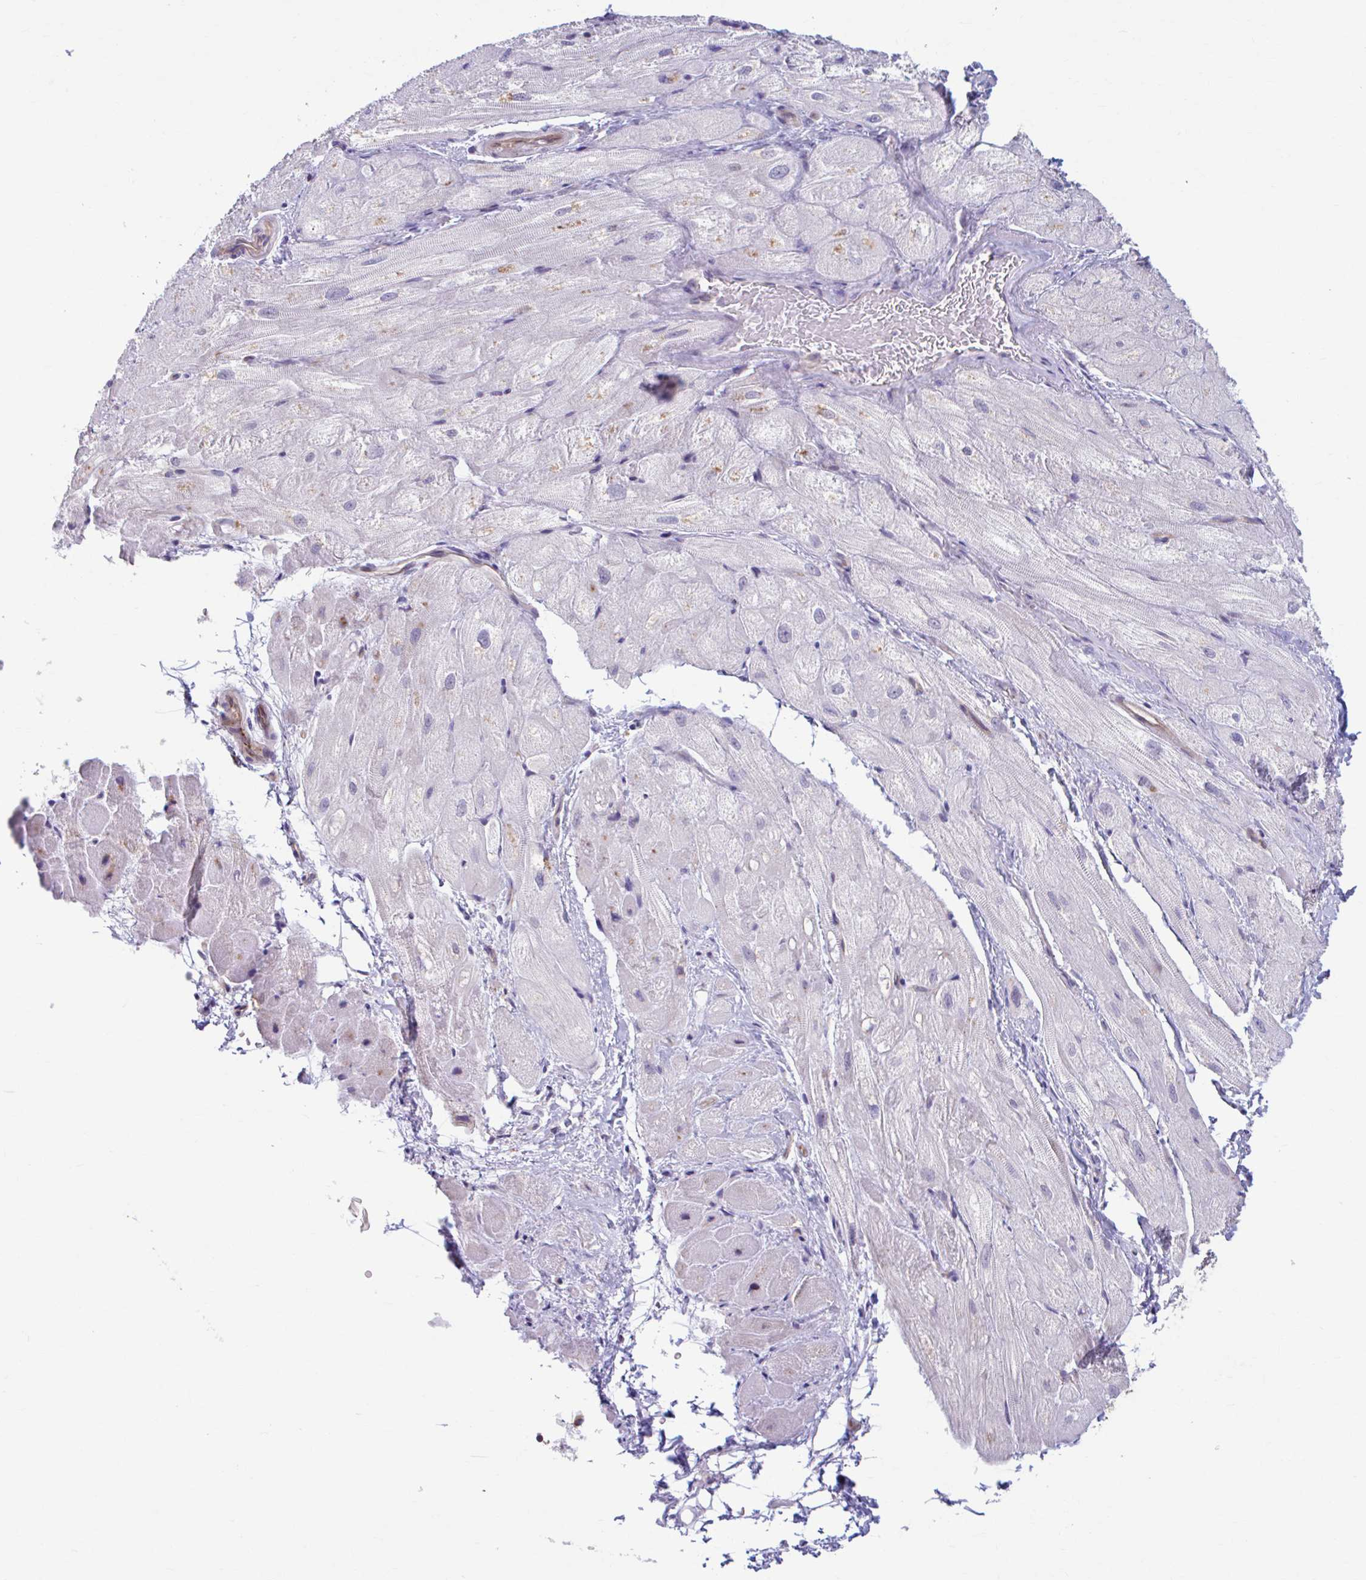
{"staining": {"intensity": "moderate", "quantity": "25%-75%", "location": "cytoplasmic/membranous"}, "tissue": "heart muscle", "cell_type": "Cardiomyocytes", "image_type": "normal", "snomed": [{"axis": "morphology", "description": "Normal tissue, NOS"}, {"axis": "topography", "description": "Heart"}], "caption": "This is an image of immunohistochemistry (IHC) staining of benign heart muscle, which shows moderate staining in the cytoplasmic/membranous of cardiomyocytes.", "gene": "ADAT3", "patient": {"sex": "male", "age": 62}}